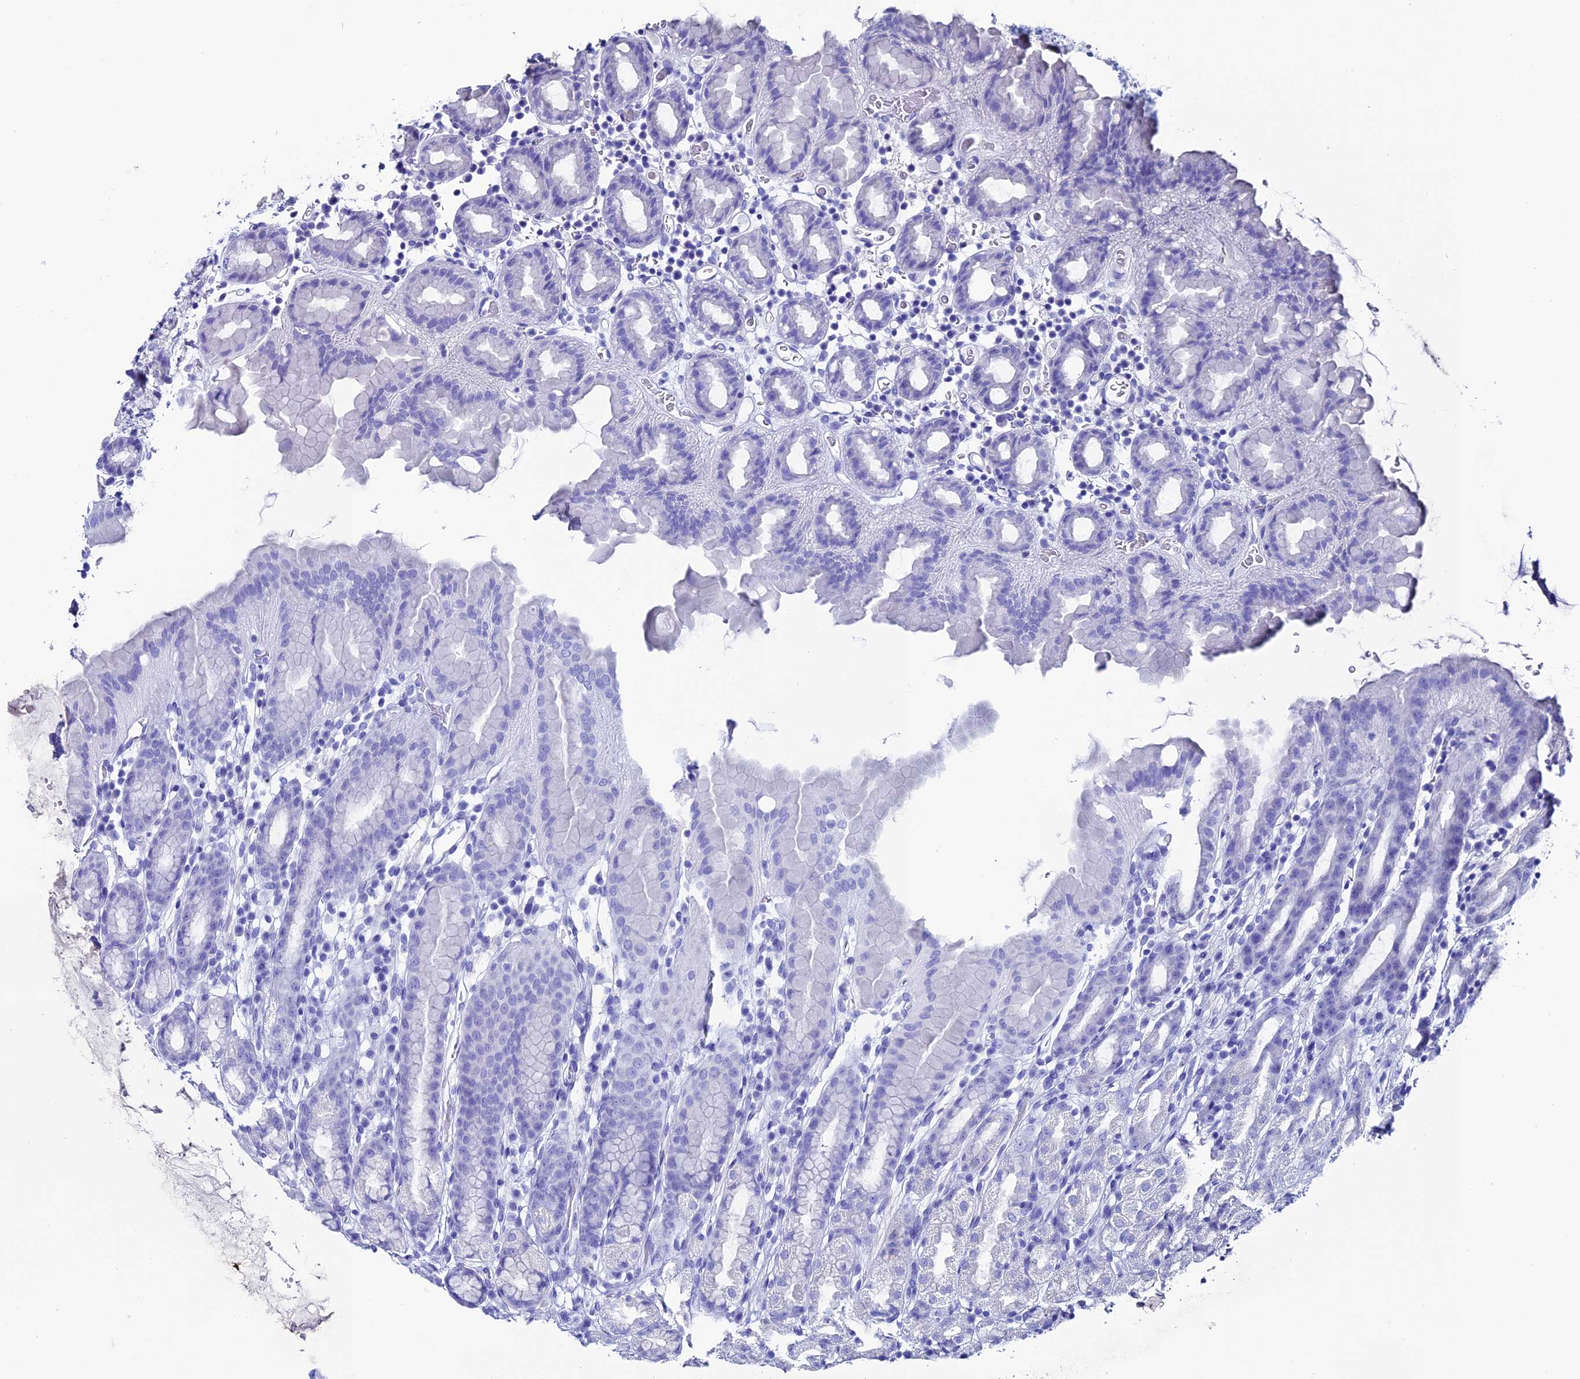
{"staining": {"intensity": "negative", "quantity": "none", "location": "none"}, "tissue": "stomach", "cell_type": "Glandular cells", "image_type": "normal", "snomed": [{"axis": "morphology", "description": "Normal tissue, NOS"}, {"axis": "topography", "description": "Stomach, upper"}], "caption": "Immunohistochemistry micrograph of normal stomach stained for a protein (brown), which shows no positivity in glandular cells.", "gene": "ANKRD29", "patient": {"sex": "male", "age": 47}}